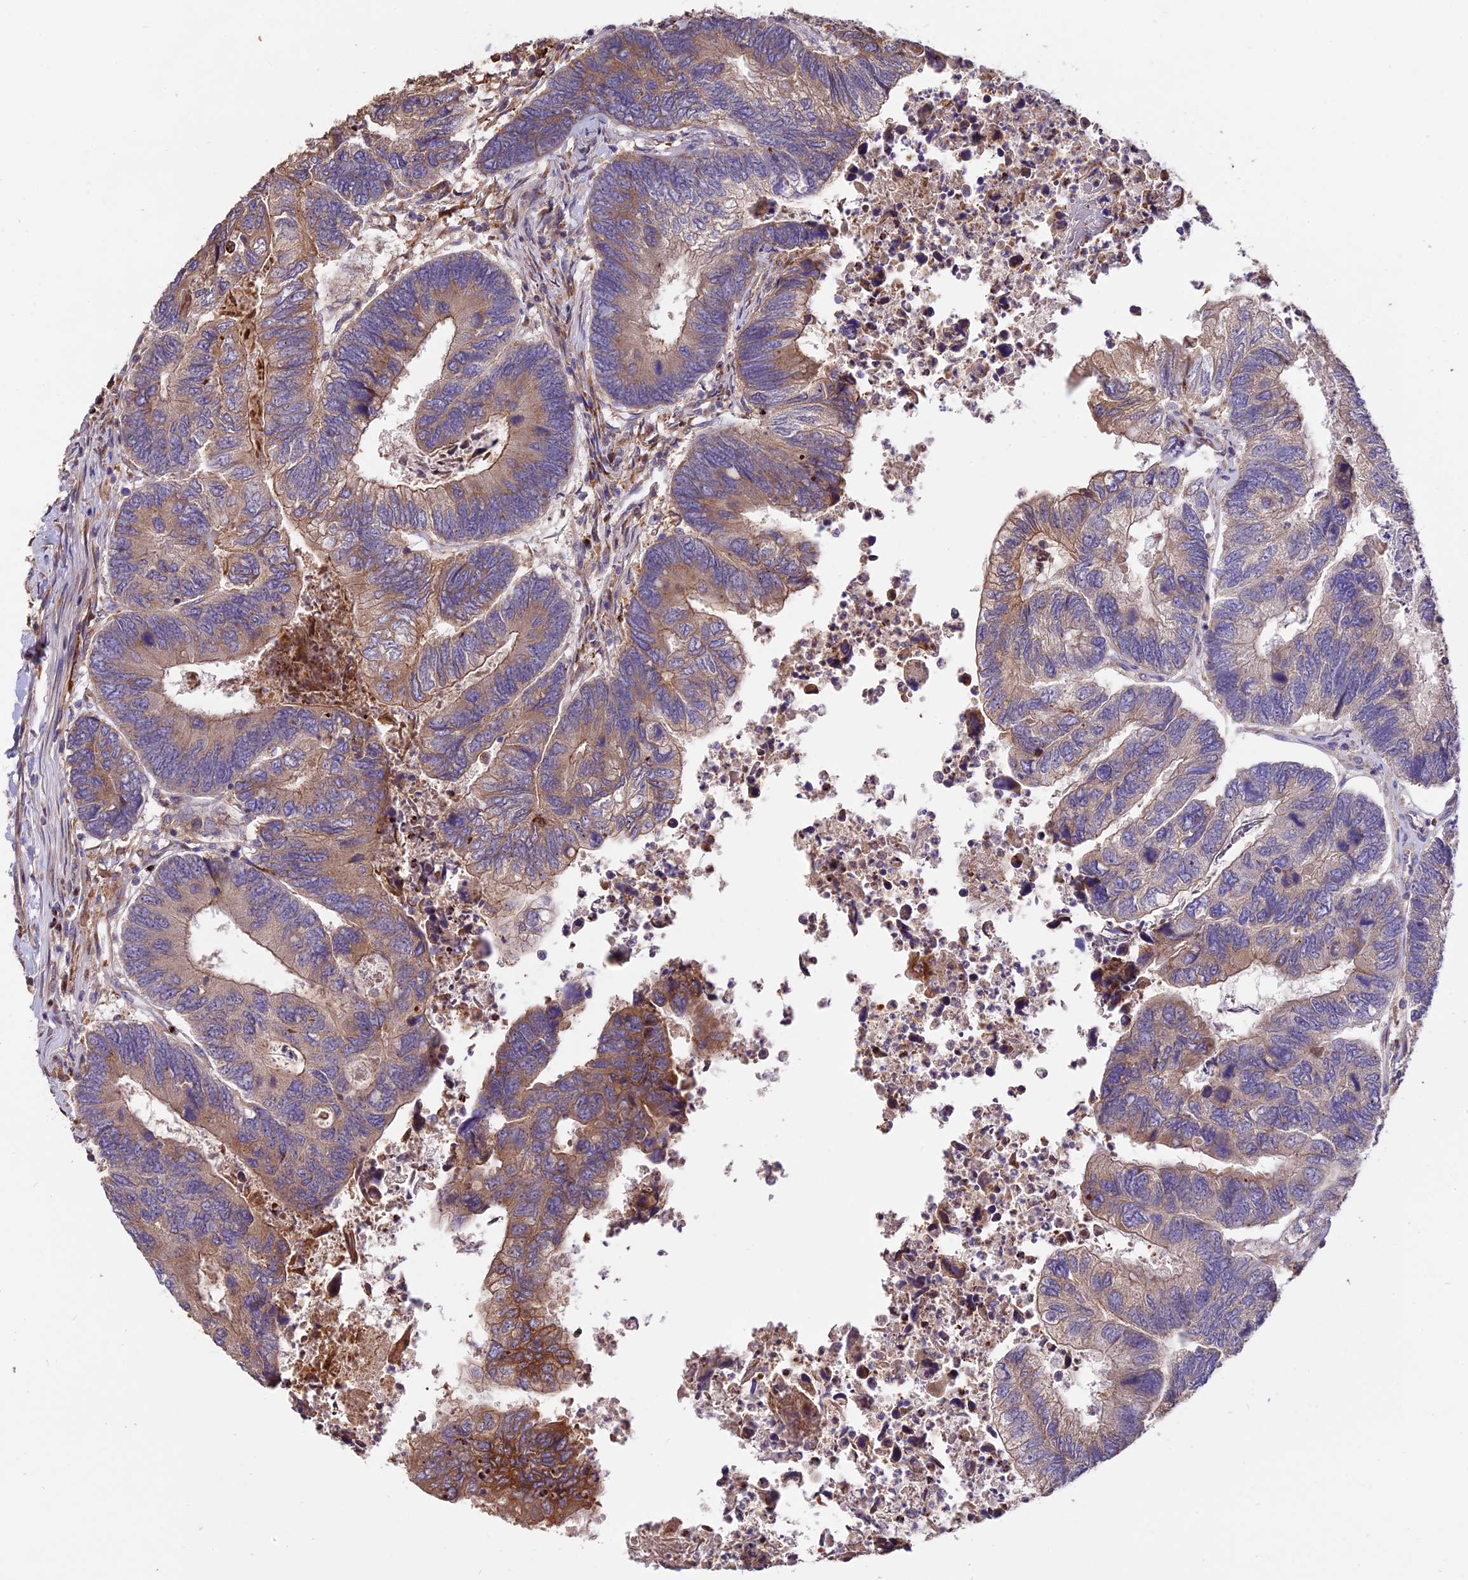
{"staining": {"intensity": "moderate", "quantity": ">75%", "location": "cytoplasmic/membranous"}, "tissue": "colorectal cancer", "cell_type": "Tumor cells", "image_type": "cancer", "snomed": [{"axis": "morphology", "description": "Adenocarcinoma, NOS"}, {"axis": "topography", "description": "Colon"}], "caption": "Protein expression analysis of colorectal cancer (adenocarcinoma) shows moderate cytoplasmic/membranous staining in approximately >75% of tumor cells.", "gene": "ROCK1", "patient": {"sex": "female", "age": 67}}